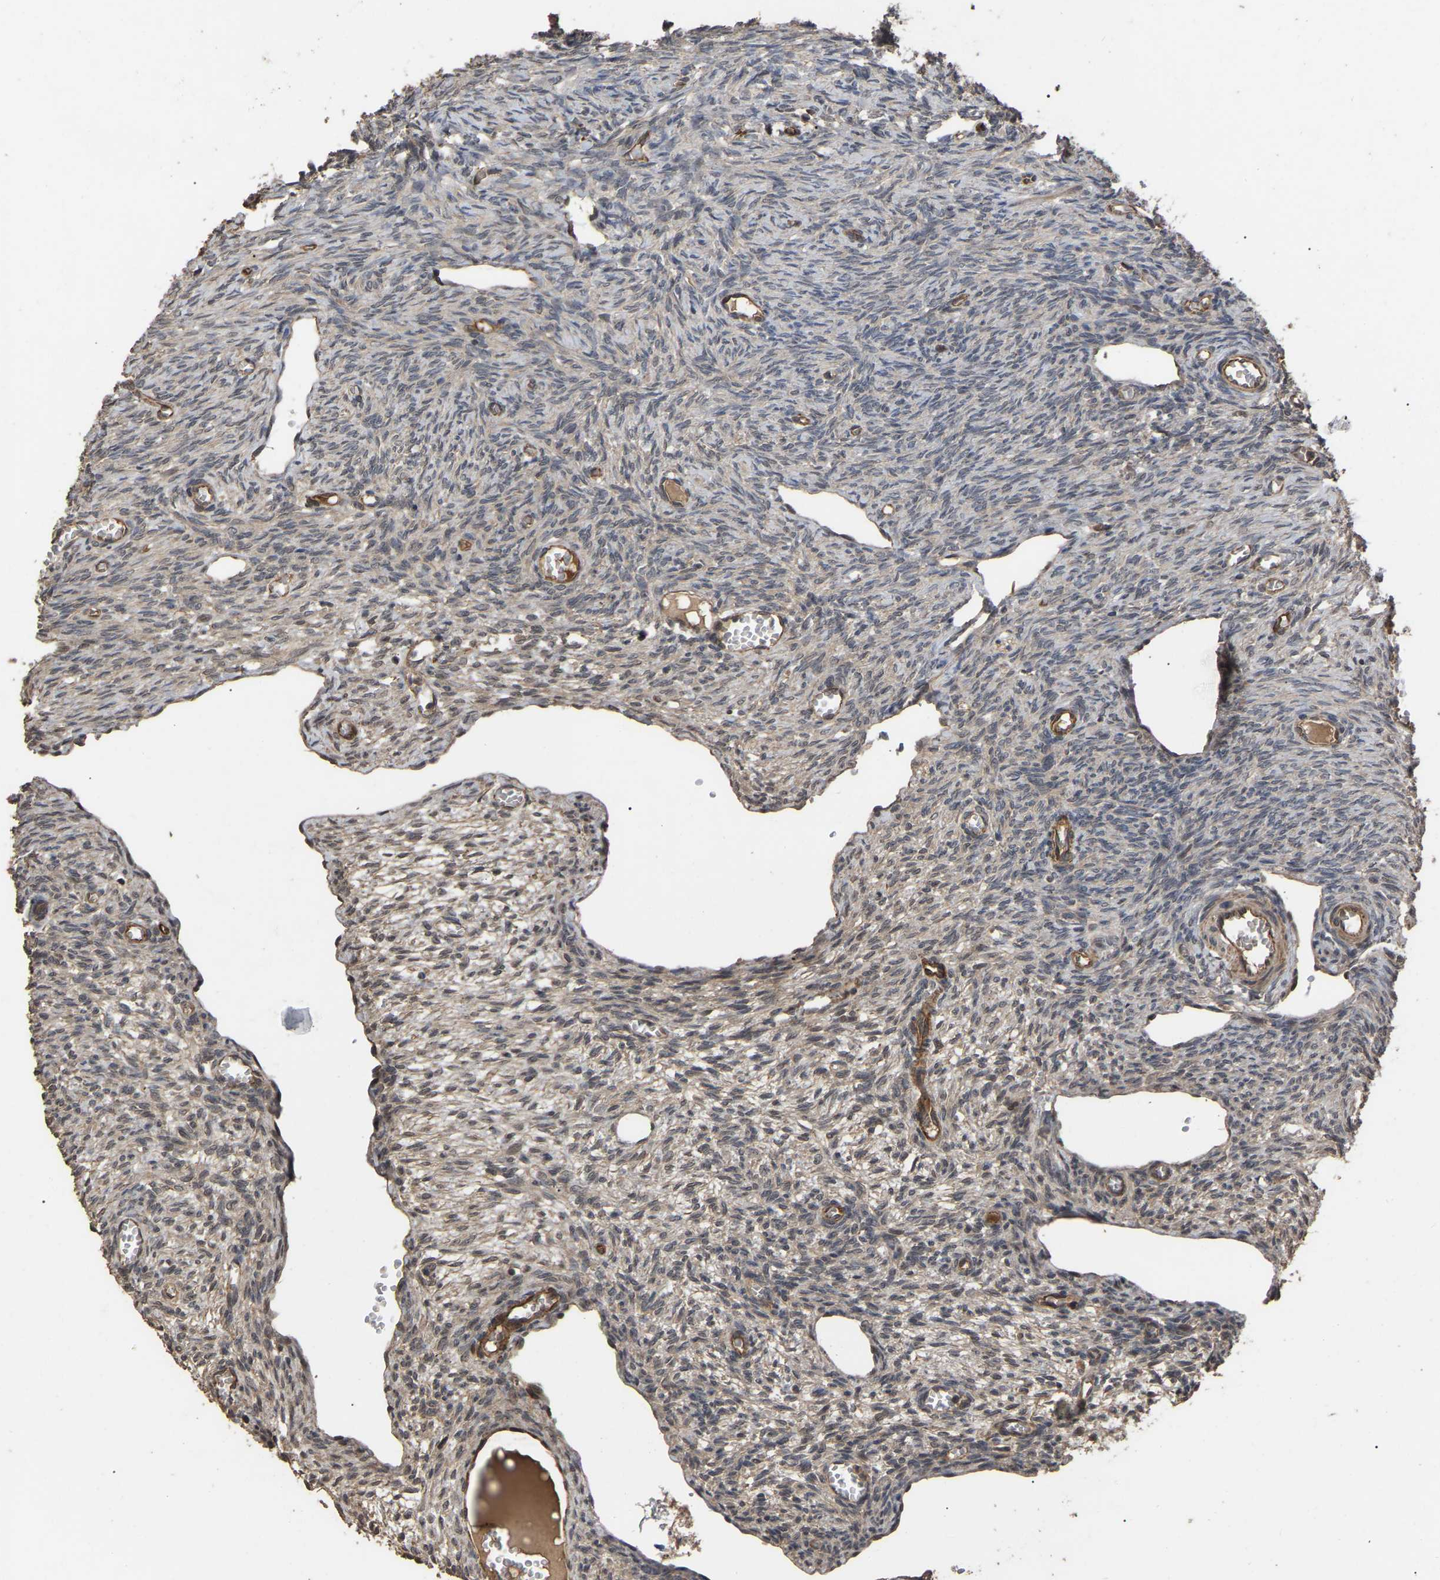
{"staining": {"intensity": "weak", "quantity": "<25%", "location": "cytoplasmic/membranous,nuclear"}, "tissue": "ovary", "cell_type": "Ovarian stroma cells", "image_type": "normal", "snomed": [{"axis": "morphology", "description": "Normal tissue, NOS"}, {"axis": "topography", "description": "Ovary"}], "caption": "Immunohistochemistry photomicrograph of unremarkable ovary stained for a protein (brown), which shows no expression in ovarian stroma cells.", "gene": "FAM161B", "patient": {"sex": "female", "age": 27}}